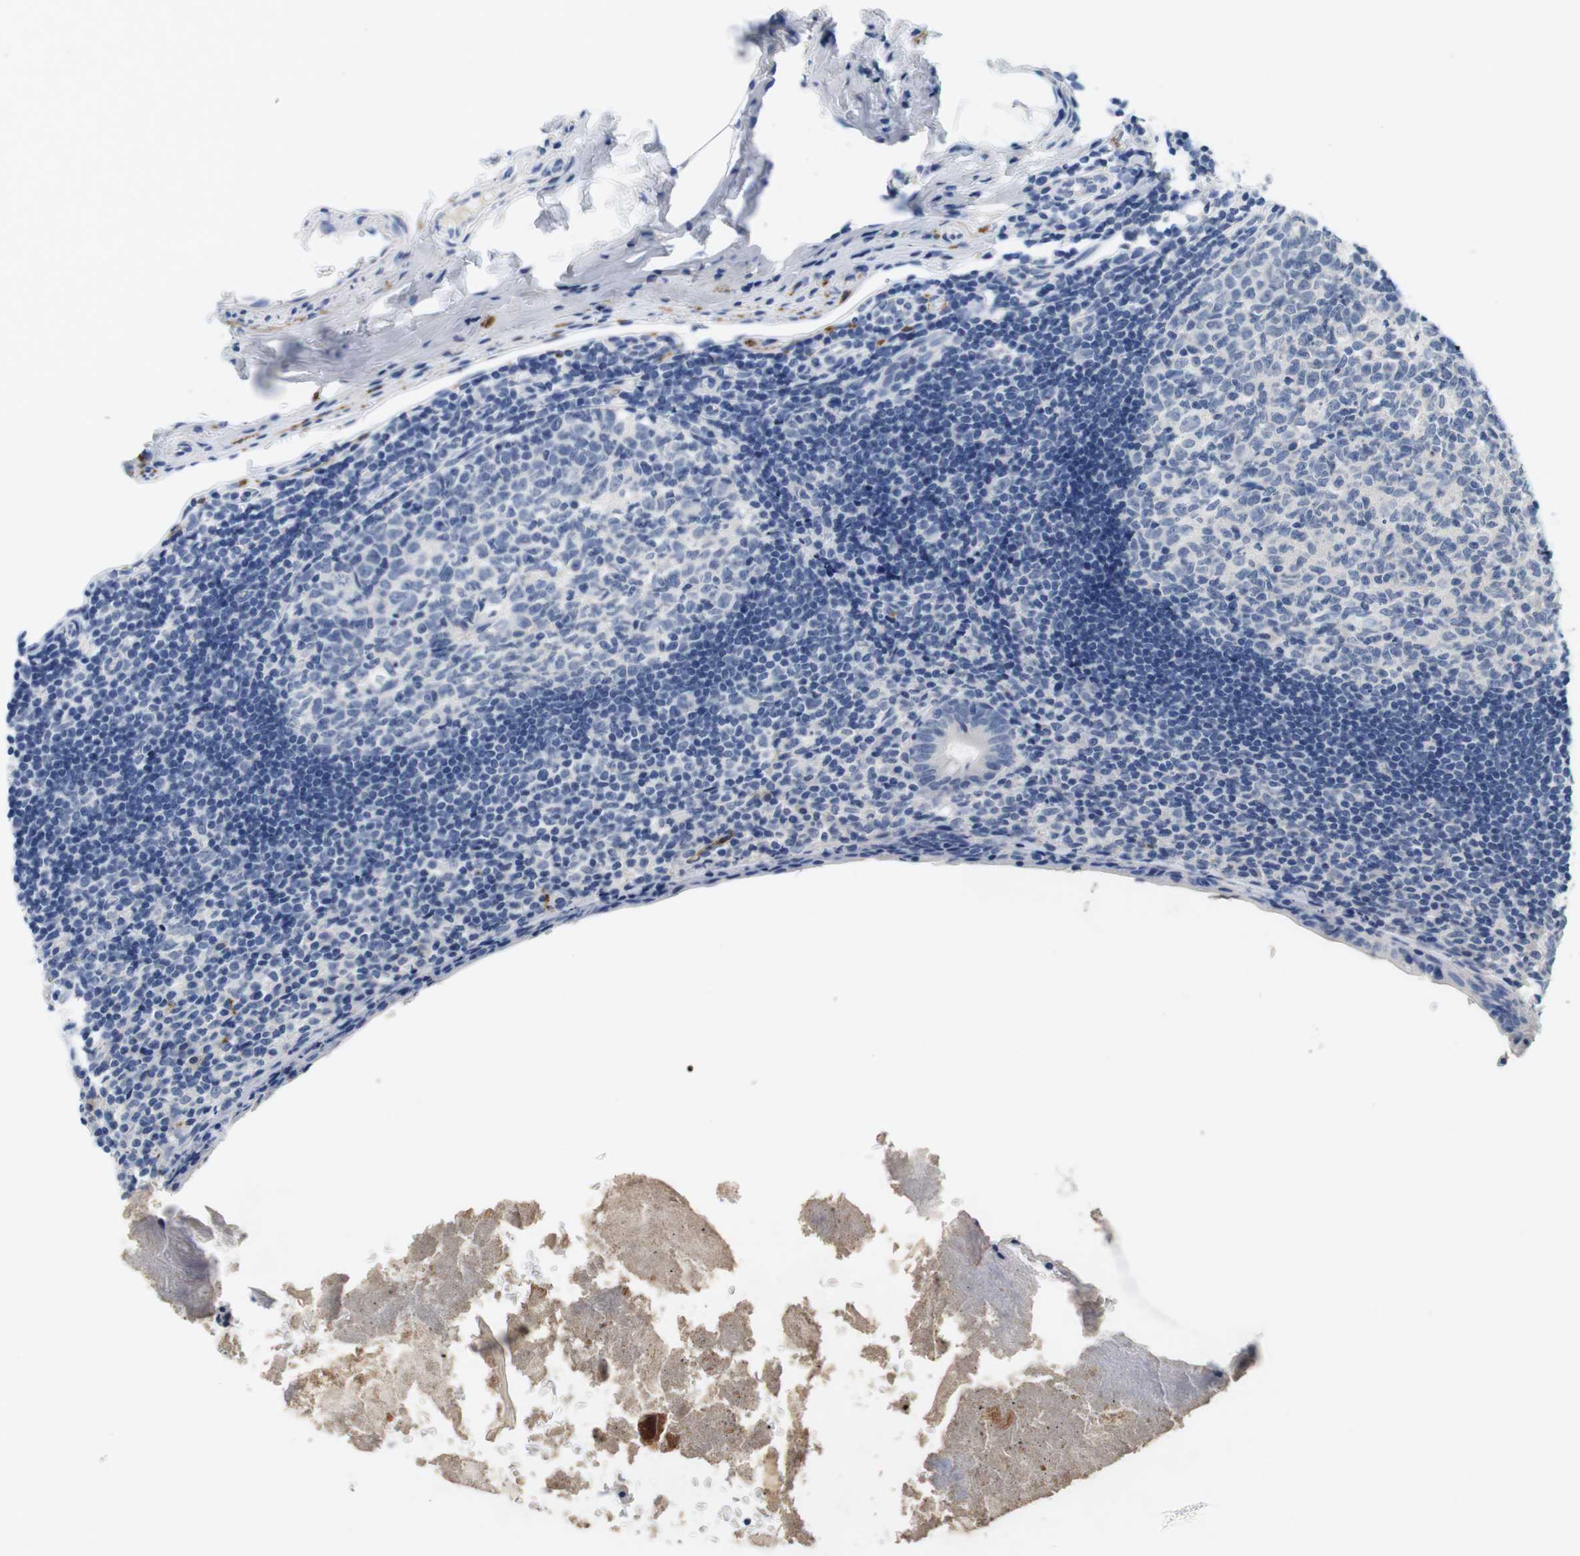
{"staining": {"intensity": "negative", "quantity": "none", "location": "none"}, "tissue": "appendix", "cell_type": "Glandular cells", "image_type": "normal", "snomed": [{"axis": "morphology", "description": "Normal tissue, NOS"}, {"axis": "topography", "description": "Appendix"}], "caption": "The histopathology image exhibits no staining of glandular cells in benign appendix. (Stains: DAB (3,3'-diaminobenzidine) IHC with hematoxylin counter stain, Microscopy: brightfield microscopy at high magnification).", "gene": "MAP6", "patient": {"sex": "female", "age": 10}}